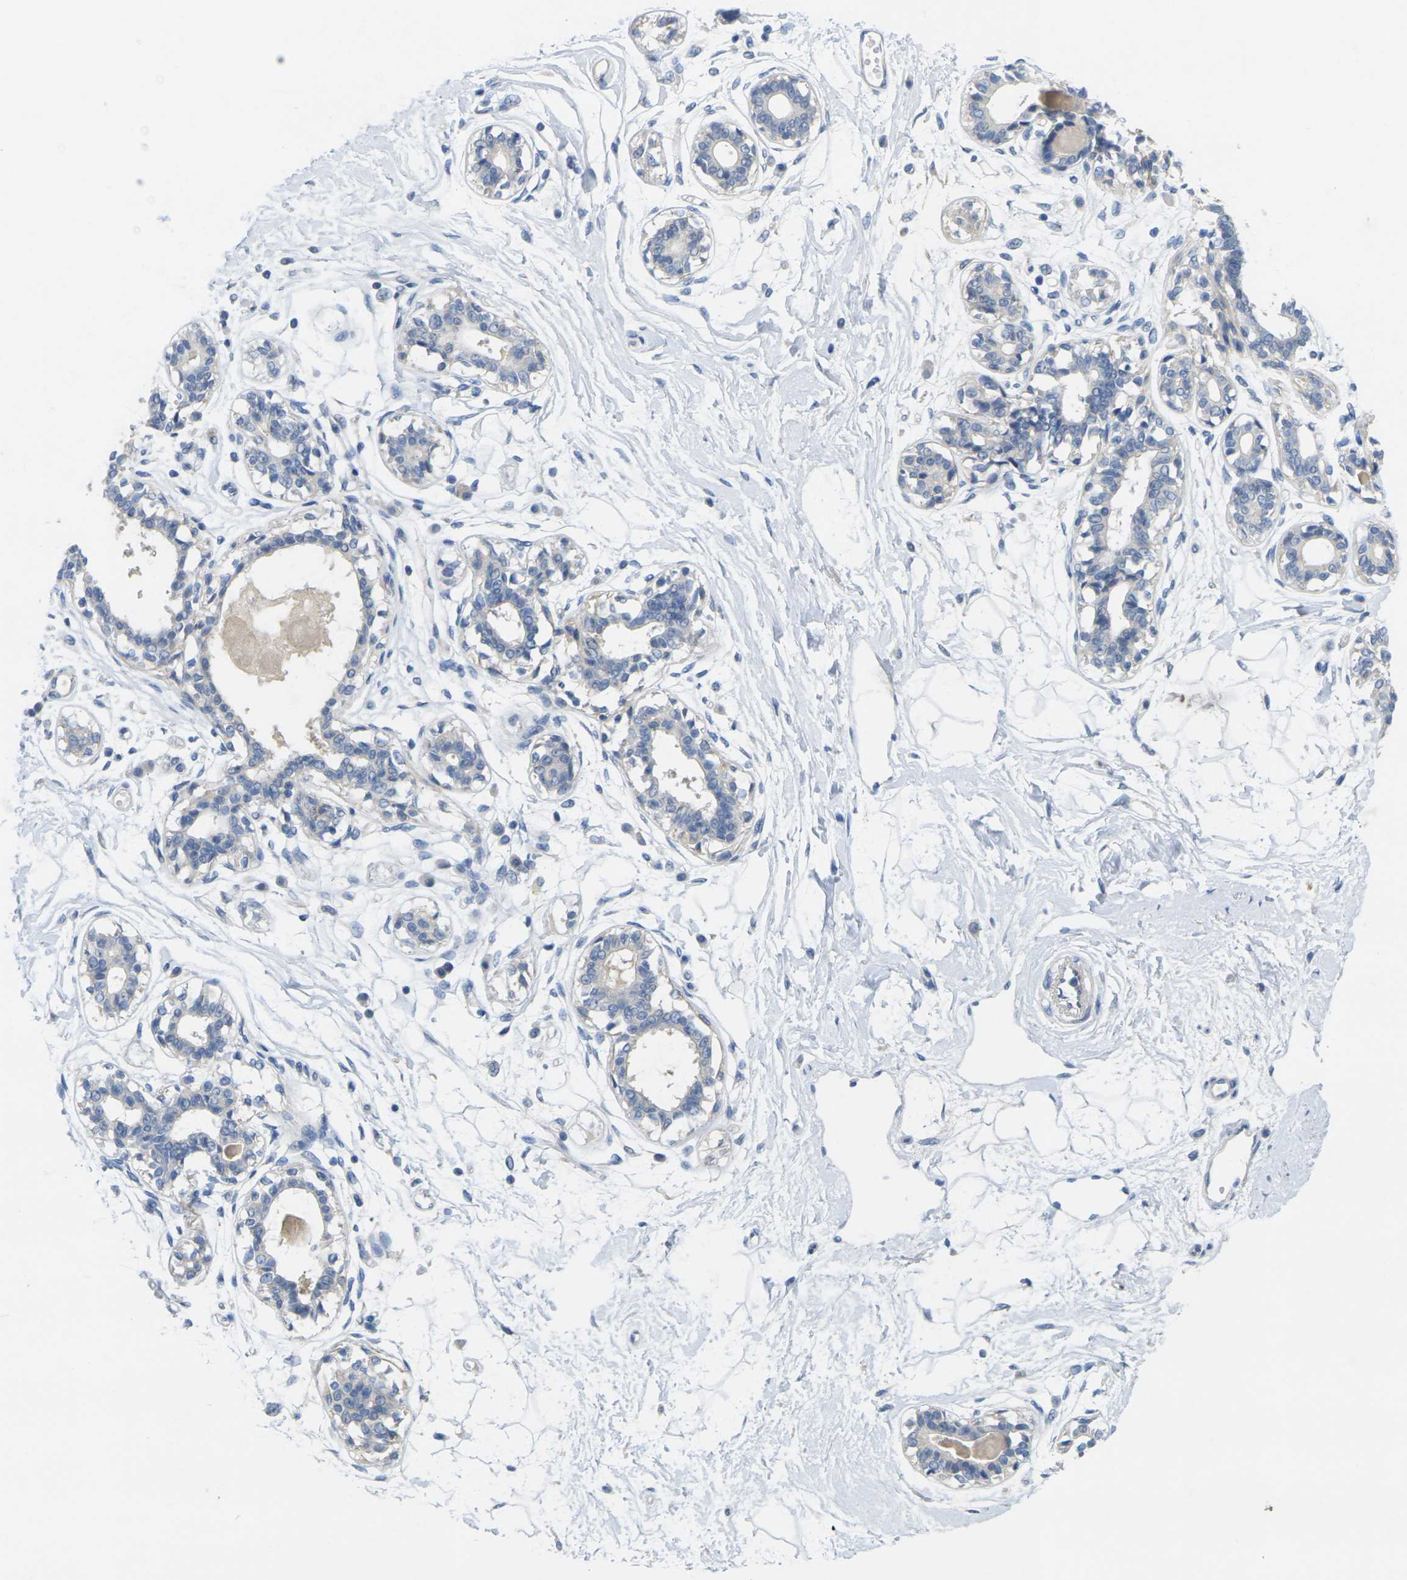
{"staining": {"intensity": "negative", "quantity": "none", "location": "none"}, "tissue": "breast", "cell_type": "Adipocytes", "image_type": "normal", "snomed": [{"axis": "morphology", "description": "Normal tissue, NOS"}, {"axis": "topography", "description": "Breast"}], "caption": "Photomicrograph shows no significant protein staining in adipocytes of benign breast. (Brightfield microscopy of DAB IHC at high magnification).", "gene": "TNNI3", "patient": {"sex": "female", "age": 45}}